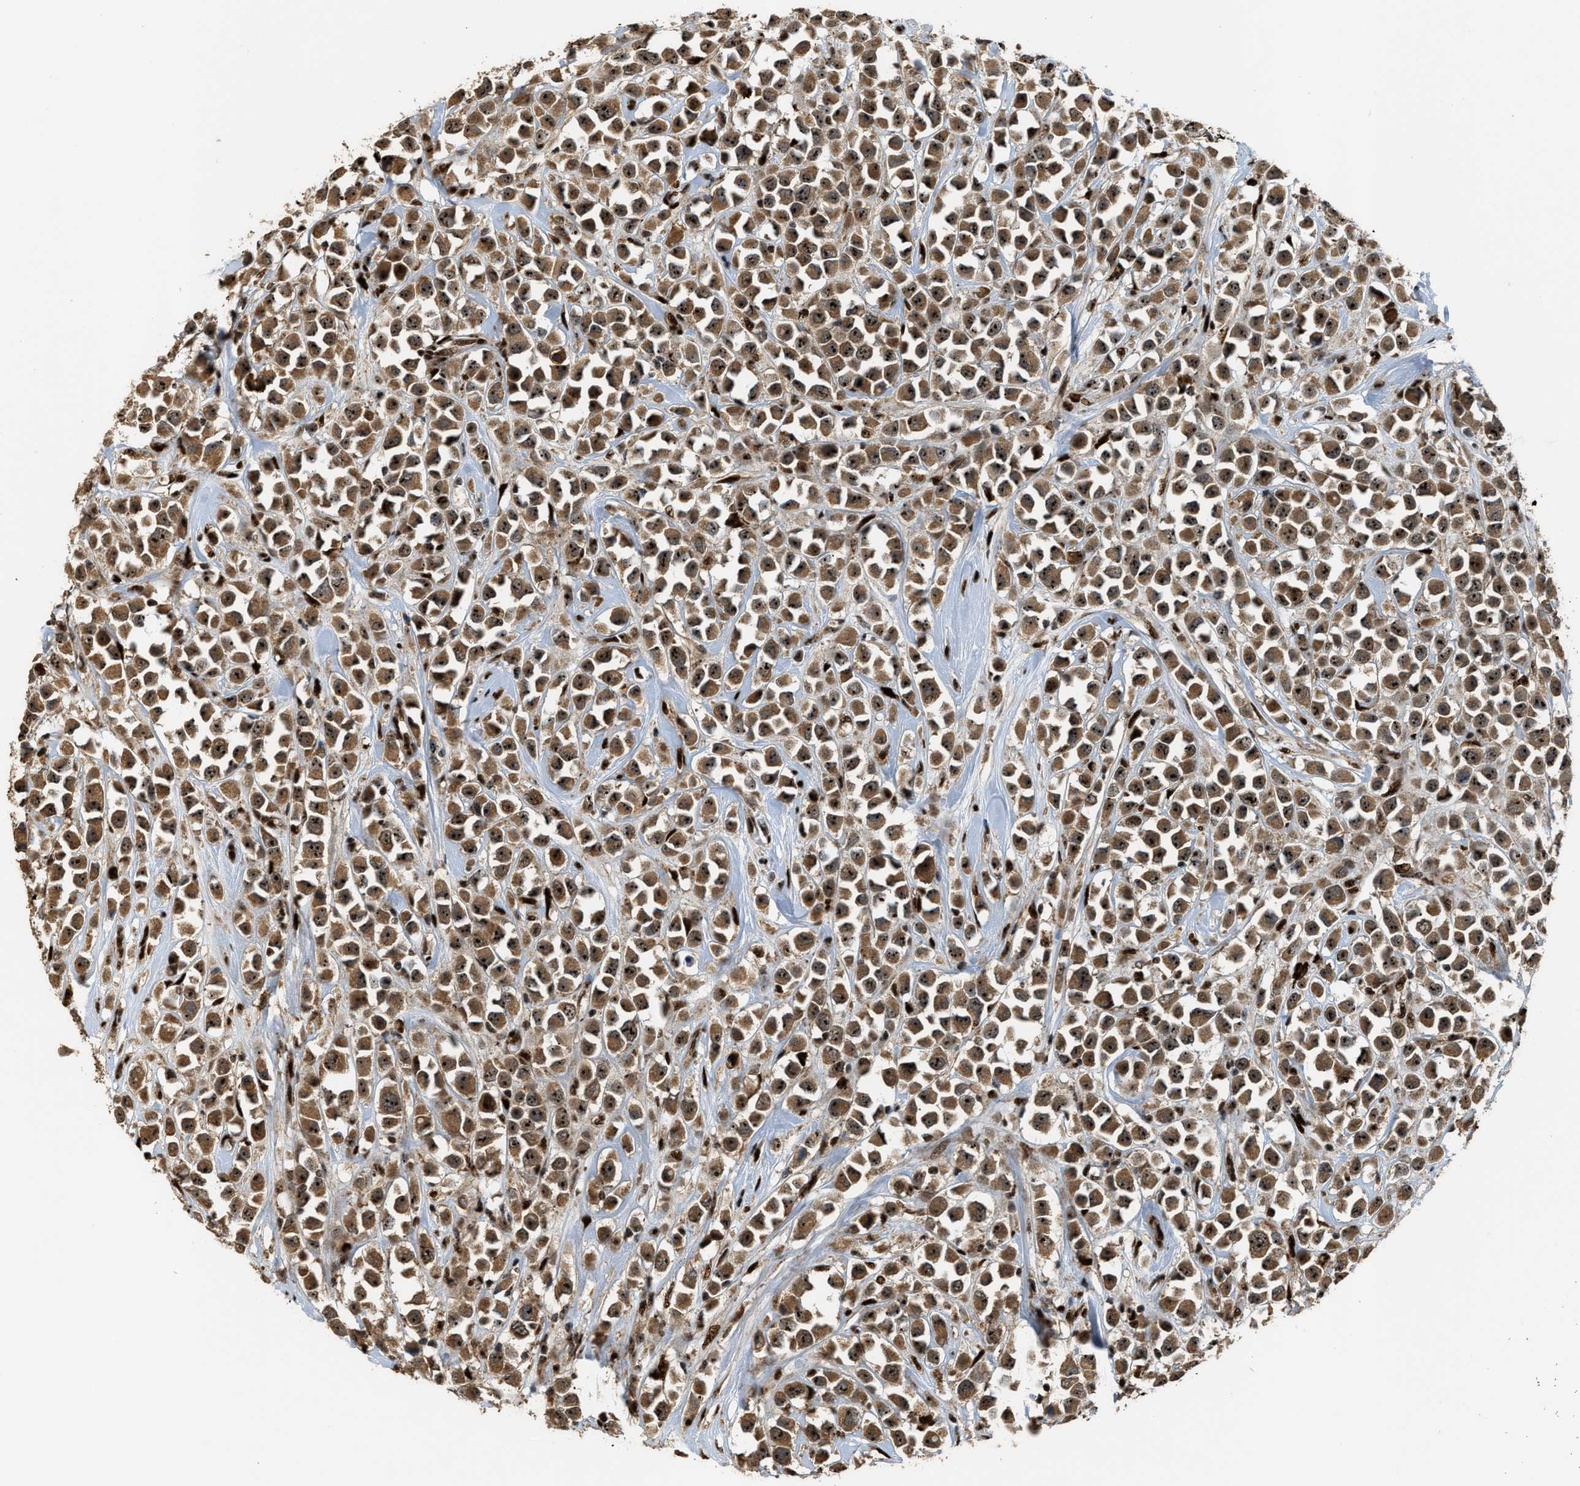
{"staining": {"intensity": "strong", "quantity": ">75%", "location": "cytoplasmic/membranous,nuclear"}, "tissue": "breast cancer", "cell_type": "Tumor cells", "image_type": "cancer", "snomed": [{"axis": "morphology", "description": "Duct carcinoma"}, {"axis": "topography", "description": "Breast"}], "caption": "The image demonstrates staining of breast cancer (infiltrating ductal carcinoma), revealing strong cytoplasmic/membranous and nuclear protein expression (brown color) within tumor cells.", "gene": "ZNF687", "patient": {"sex": "female", "age": 61}}